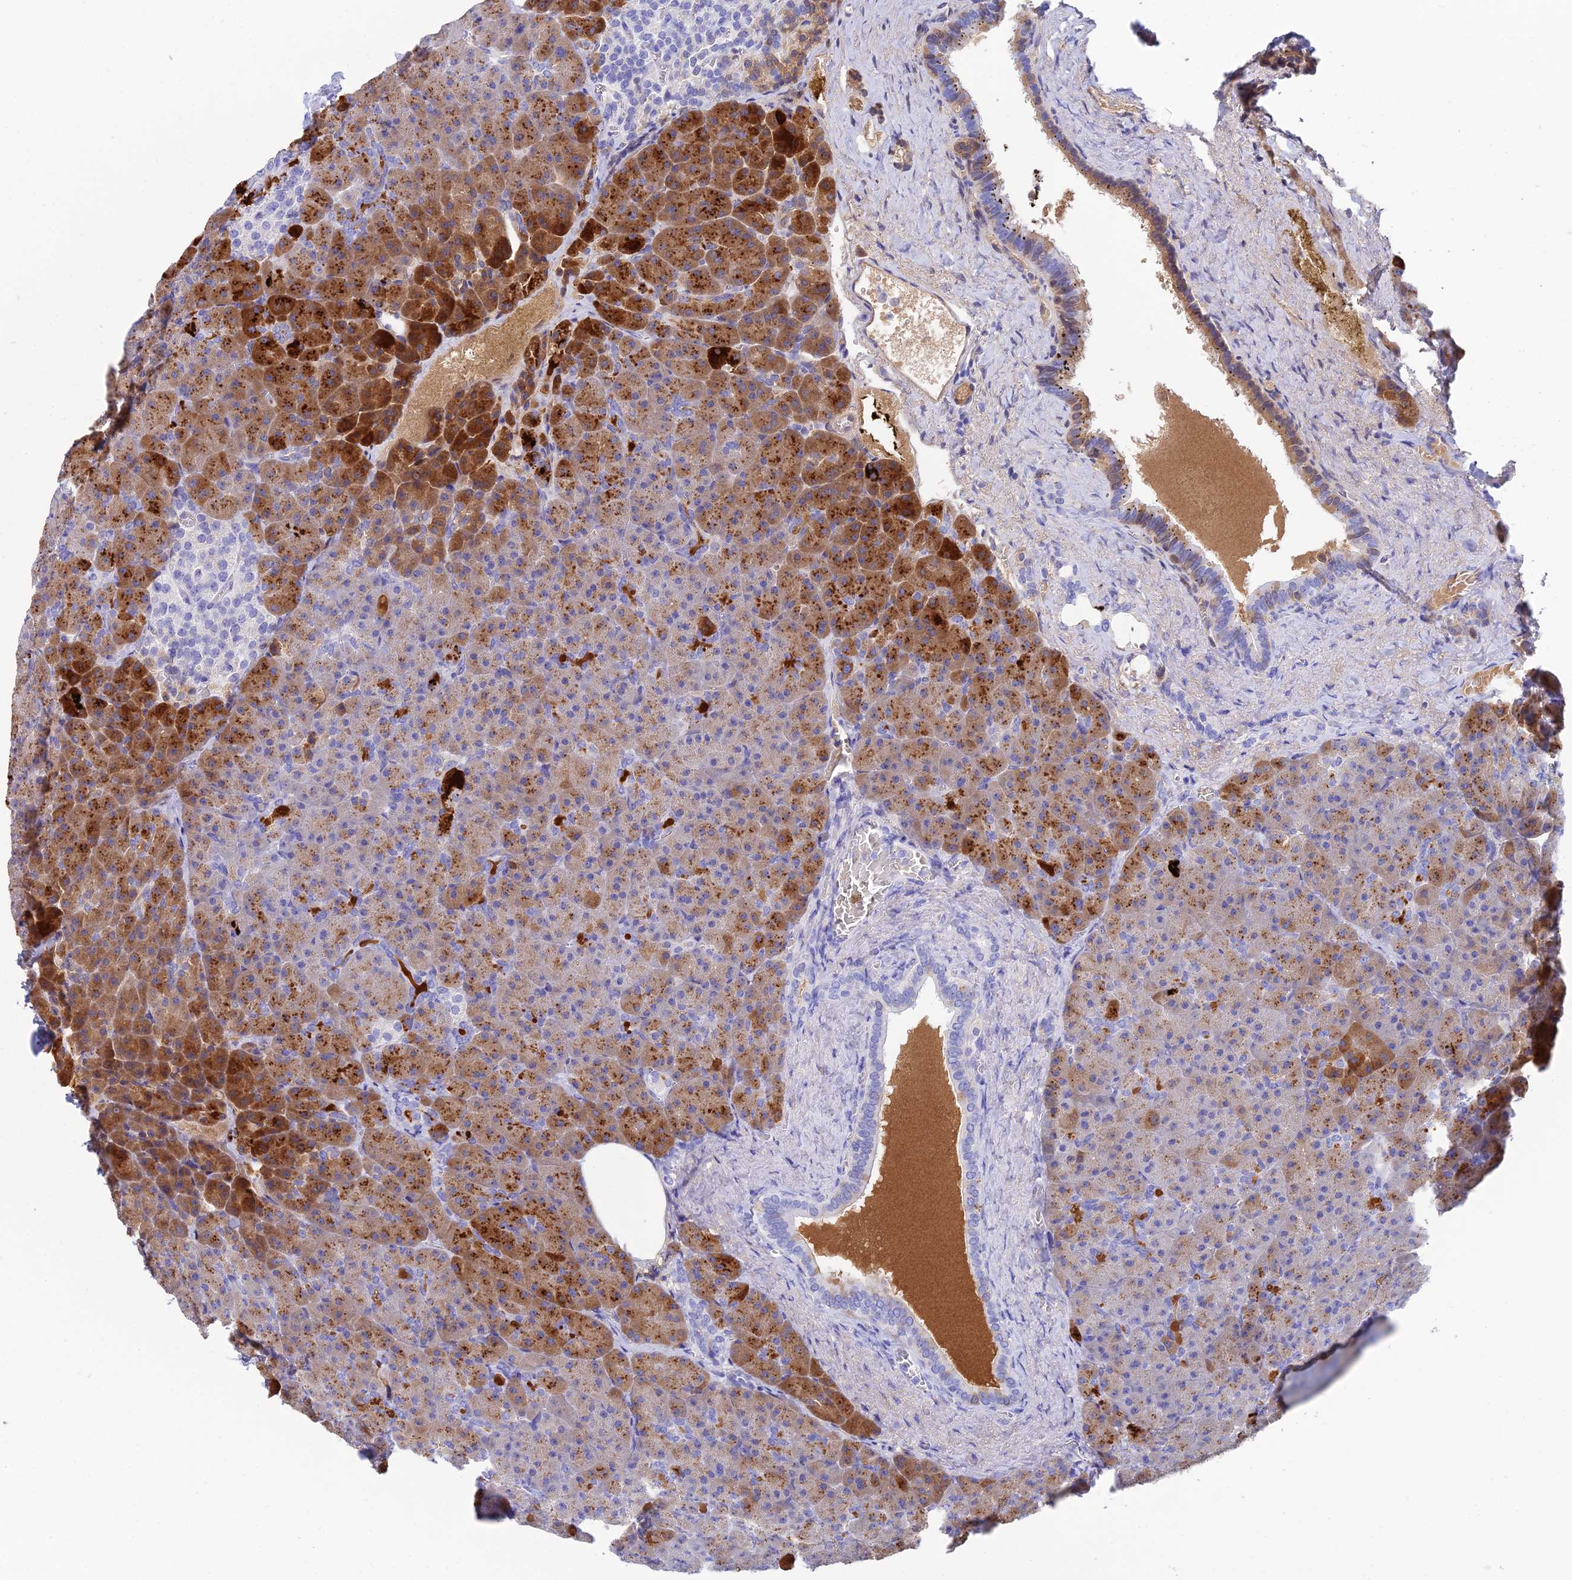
{"staining": {"intensity": "strong", "quantity": ">75%", "location": "cytoplasmic/membranous"}, "tissue": "pancreas", "cell_type": "Exocrine glandular cells", "image_type": "normal", "snomed": [{"axis": "morphology", "description": "Normal tissue, NOS"}, {"axis": "topography", "description": "Pancreas"}], "caption": "Immunohistochemistry (IHC) image of normal human pancreas stained for a protein (brown), which shows high levels of strong cytoplasmic/membranous staining in approximately >75% of exocrine glandular cells.", "gene": "REG1A", "patient": {"sex": "female", "age": 74}}